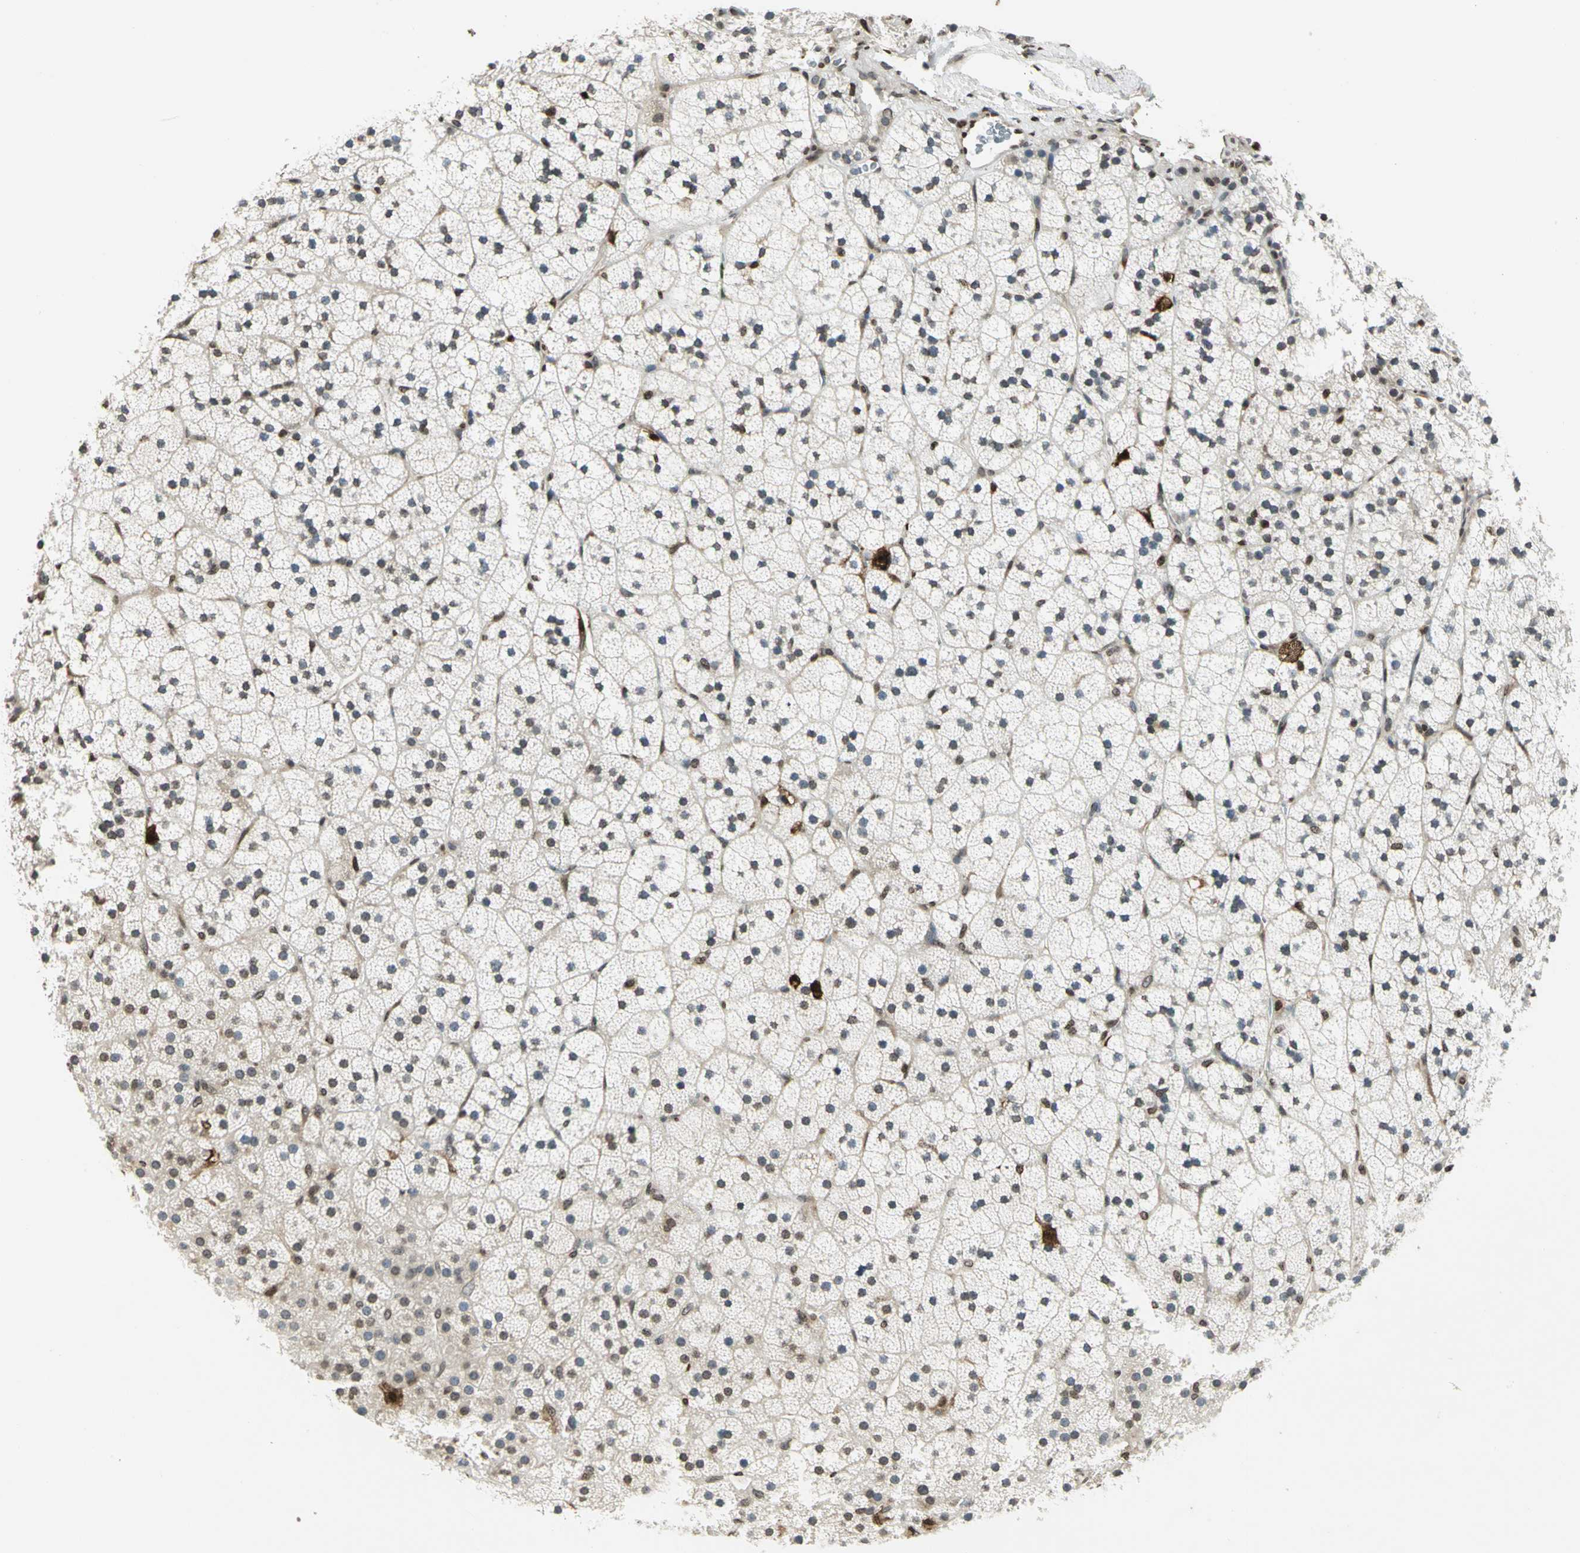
{"staining": {"intensity": "moderate", "quantity": "25%-75%", "location": "cytoplasmic/membranous"}, "tissue": "adrenal gland", "cell_type": "Glandular cells", "image_type": "normal", "snomed": [{"axis": "morphology", "description": "Normal tissue, NOS"}, {"axis": "topography", "description": "Adrenal gland"}], "caption": "Moderate cytoplasmic/membranous staining is identified in about 25%-75% of glandular cells in normal adrenal gland. The protein is stained brown, and the nuclei are stained in blue (DAB IHC with brightfield microscopy, high magnification).", "gene": "LGALS3", "patient": {"sex": "male", "age": 35}}